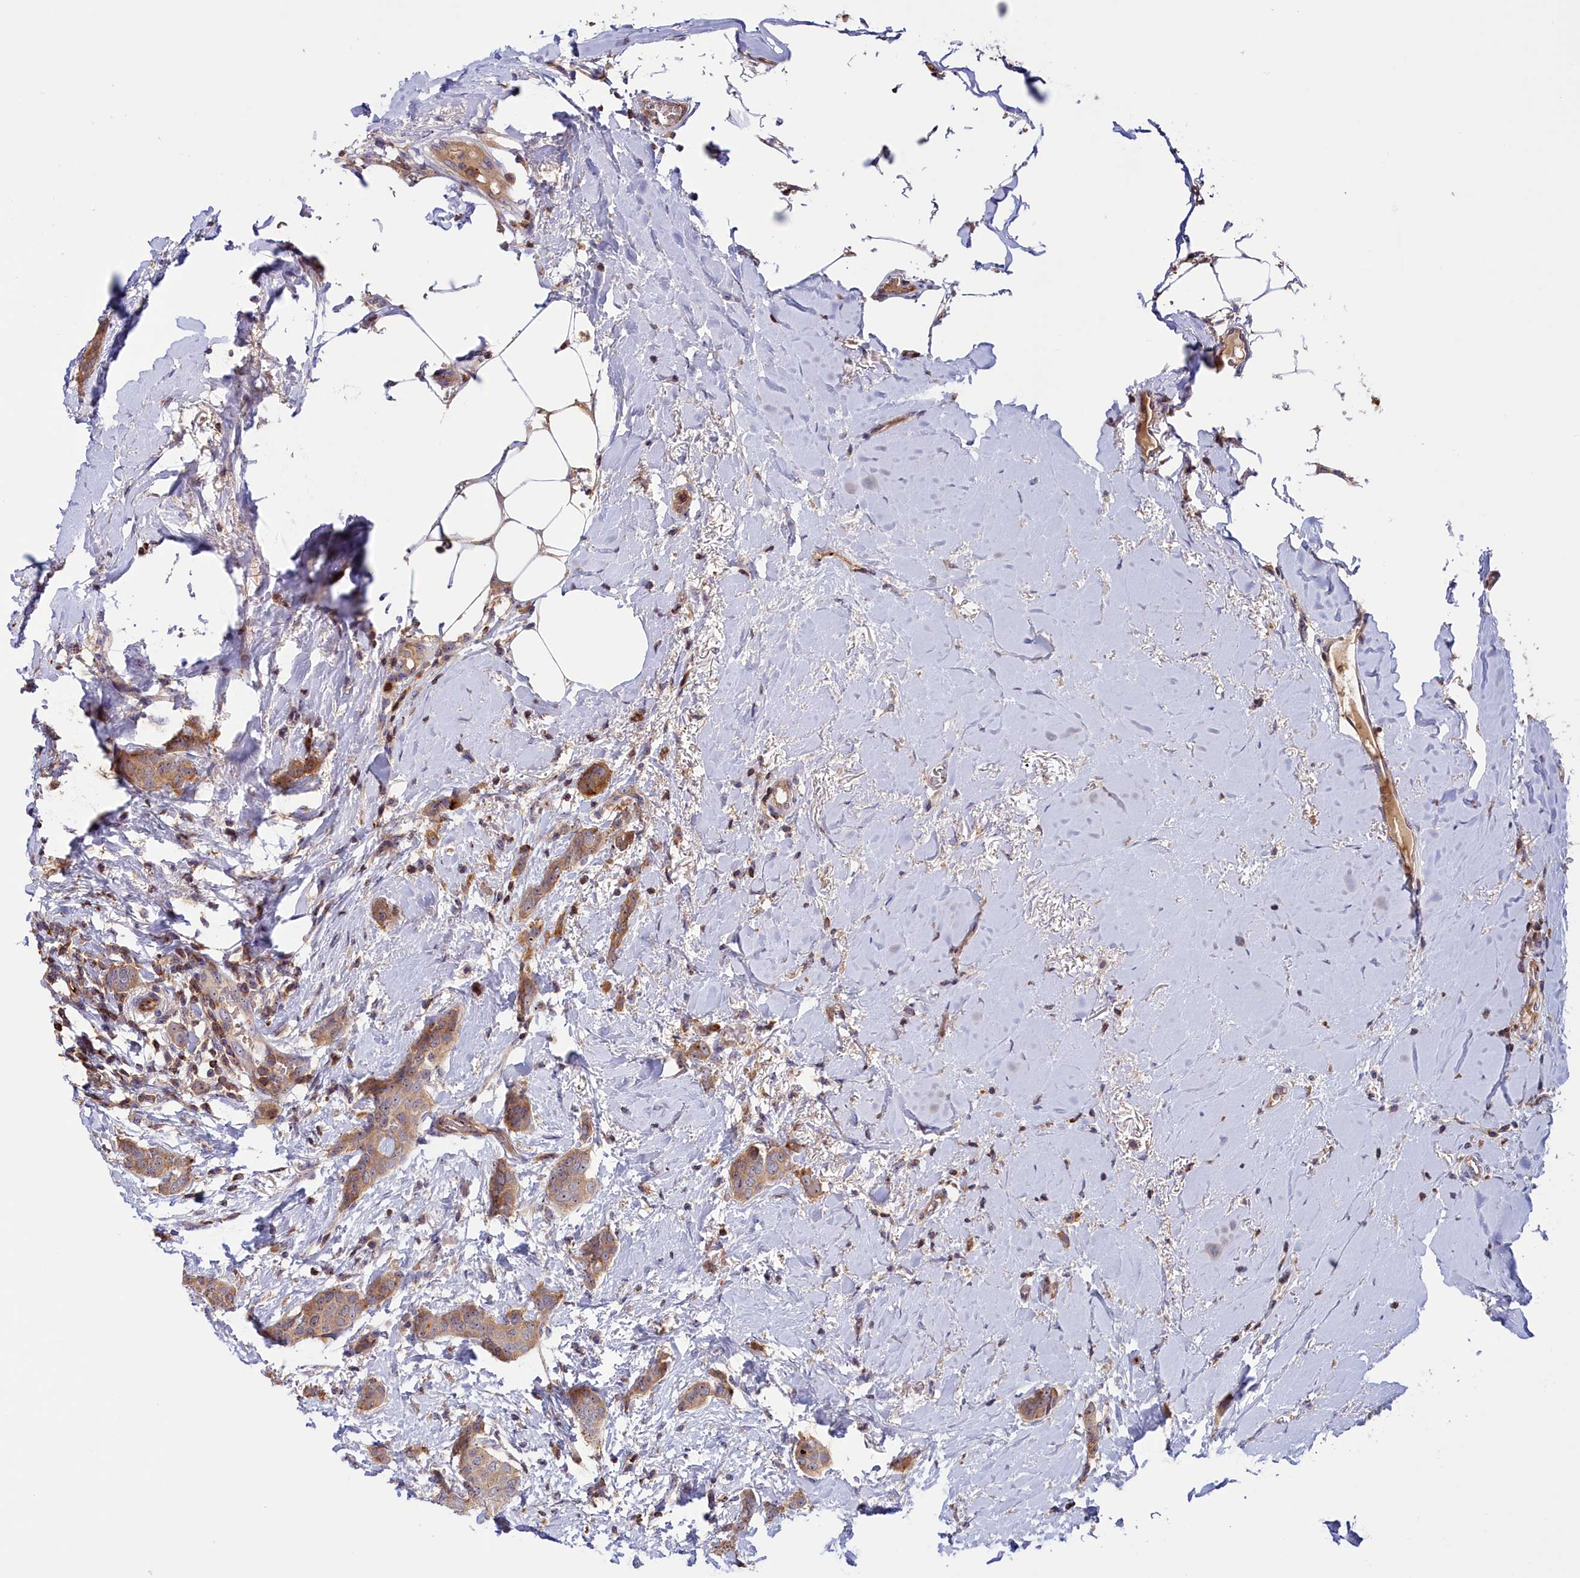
{"staining": {"intensity": "moderate", "quantity": ">75%", "location": "cytoplasmic/membranous"}, "tissue": "breast cancer", "cell_type": "Tumor cells", "image_type": "cancer", "snomed": [{"axis": "morphology", "description": "Duct carcinoma"}, {"axis": "topography", "description": "Breast"}], "caption": "Breast cancer (infiltrating ductal carcinoma) tissue demonstrates moderate cytoplasmic/membranous positivity in approximately >75% of tumor cells", "gene": "NEURL4", "patient": {"sex": "female", "age": 72}}